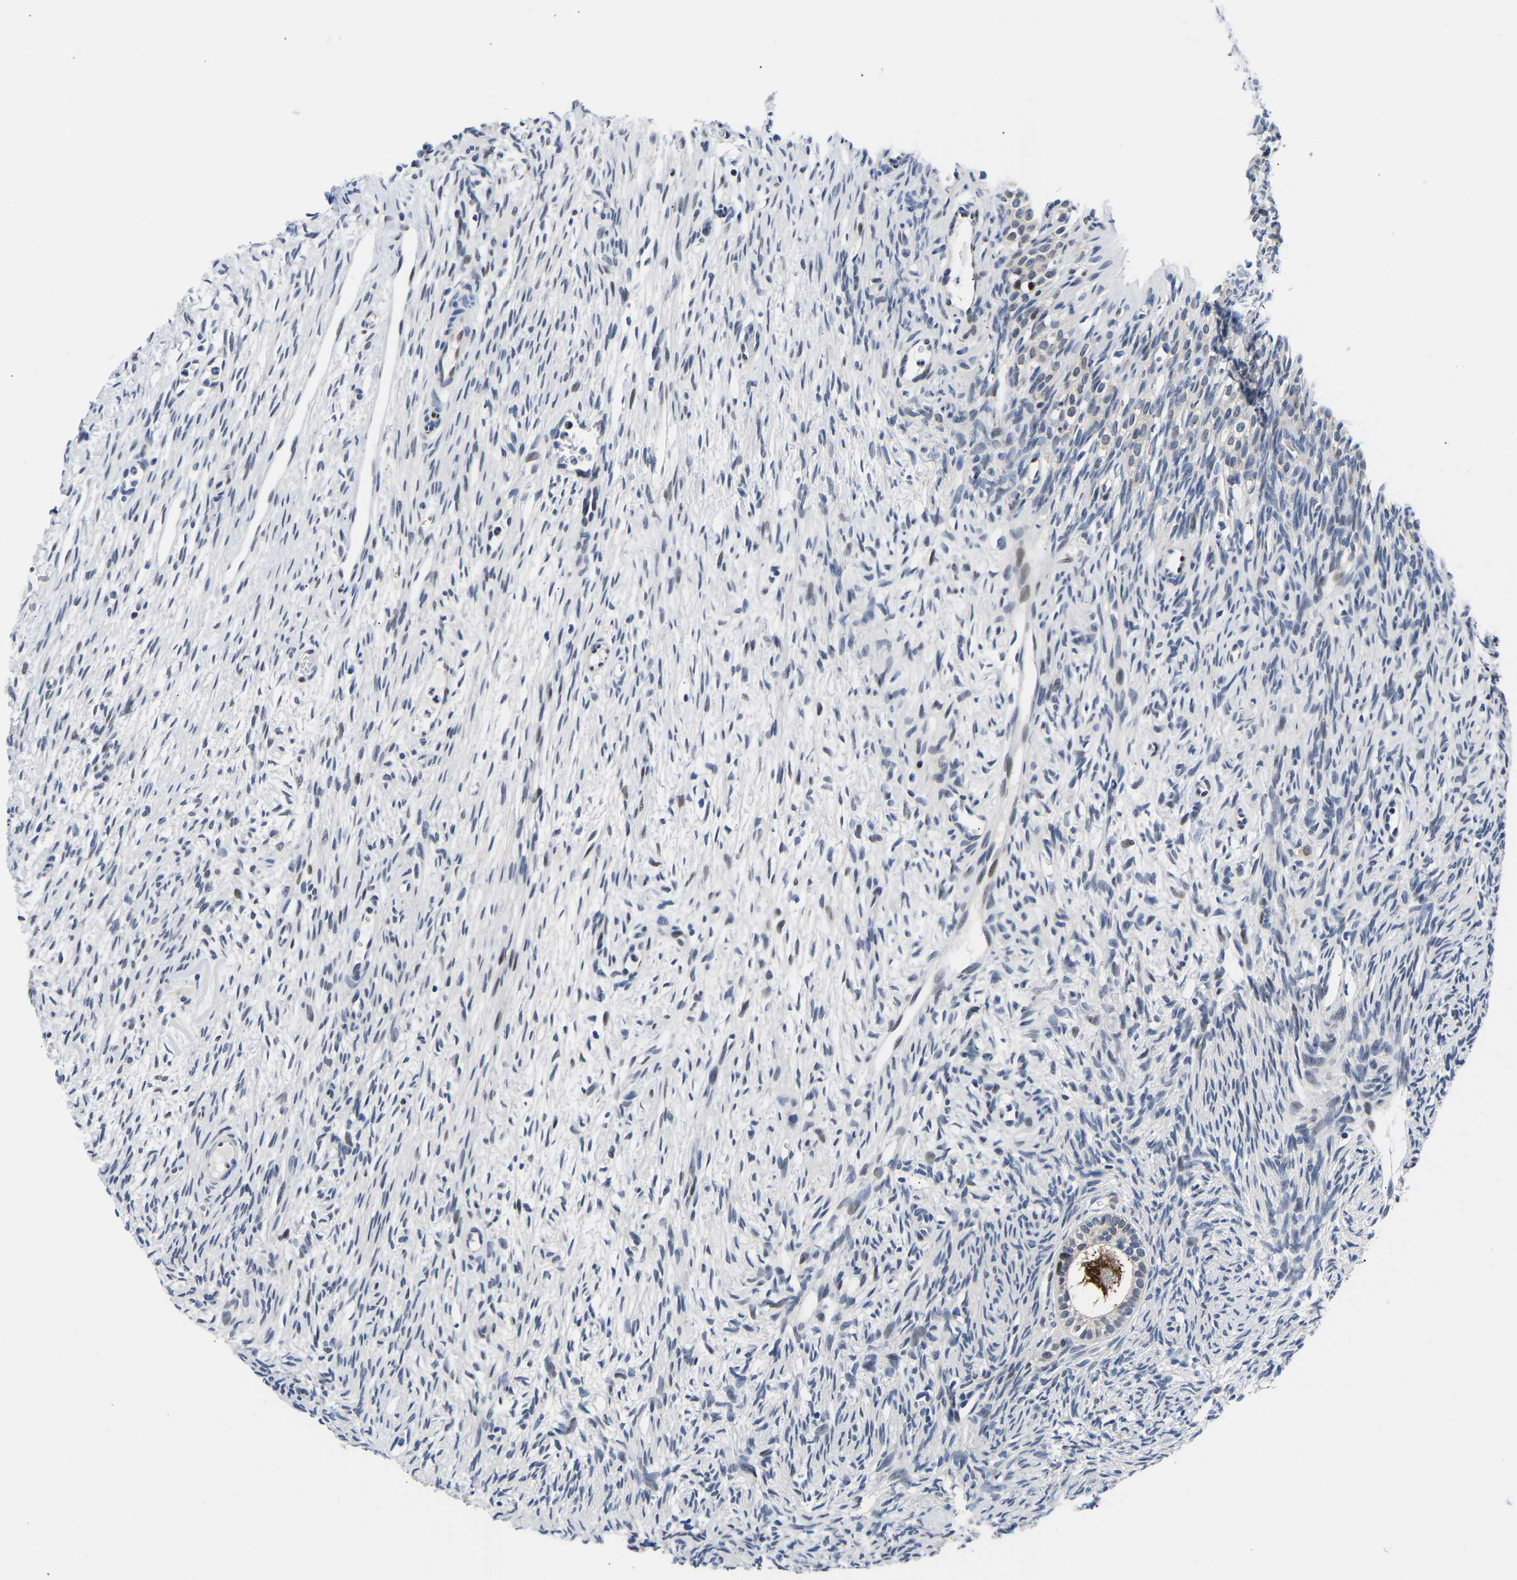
{"staining": {"intensity": "strong", "quantity": ">75%", "location": "cytoplasmic/membranous"}, "tissue": "ovary", "cell_type": "Follicle cells", "image_type": "normal", "snomed": [{"axis": "morphology", "description": "Normal tissue, NOS"}, {"axis": "topography", "description": "Ovary"}], "caption": "Follicle cells show high levels of strong cytoplasmic/membranous expression in approximately >75% of cells in unremarkable human ovary. (DAB = brown stain, brightfield microscopy at high magnification).", "gene": "PTRHD1", "patient": {"sex": "female", "age": 33}}